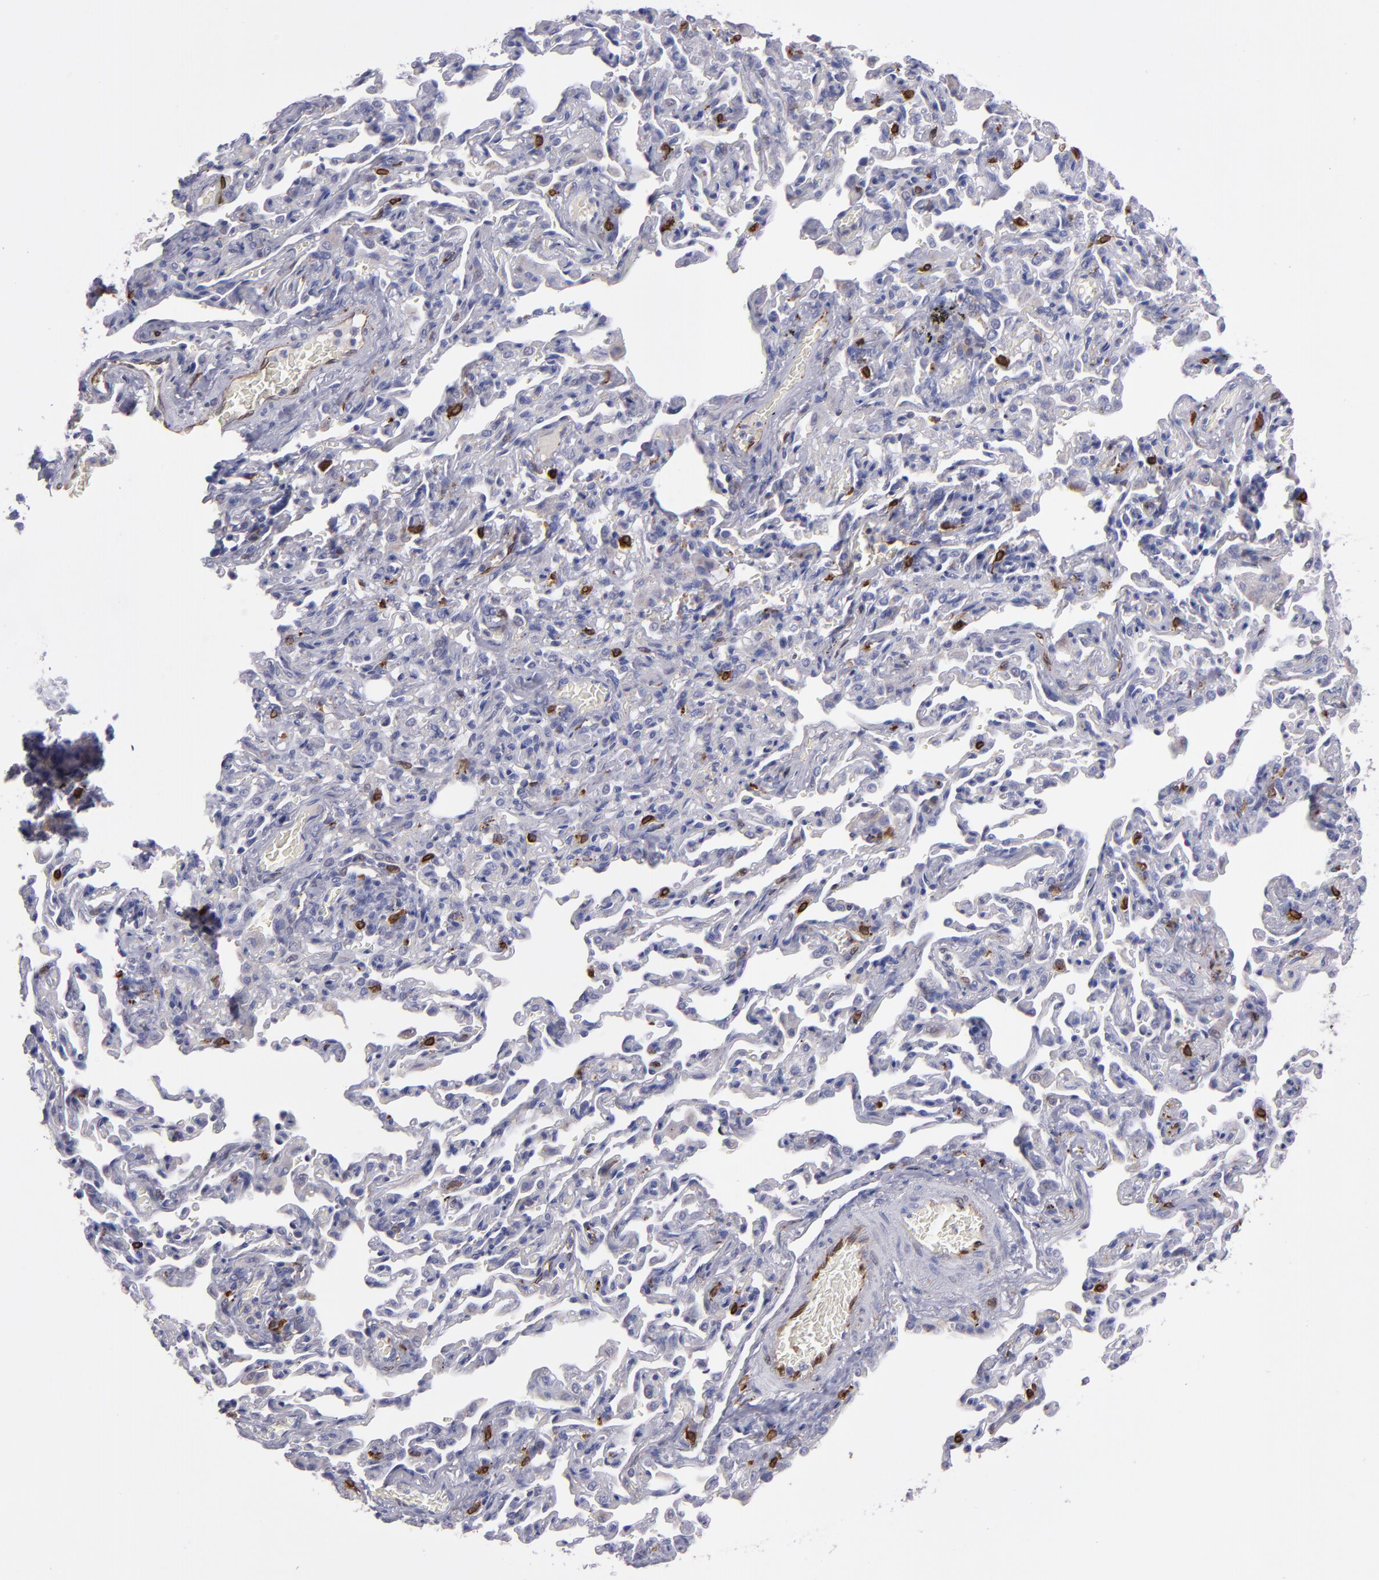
{"staining": {"intensity": "negative", "quantity": "none", "location": "none"}, "tissue": "bronchus", "cell_type": "Respiratory epithelial cells", "image_type": "normal", "snomed": [{"axis": "morphology", "description": "Normal tissue, NOS"}, {"axis": "topography", "description": "Lung"}], "caption": "IHC of unremarkable bronchus shows no staining in respiratory epithelial cells.", "gene": "PTGS1", "patient": {"sex": "male", "age": 64}}